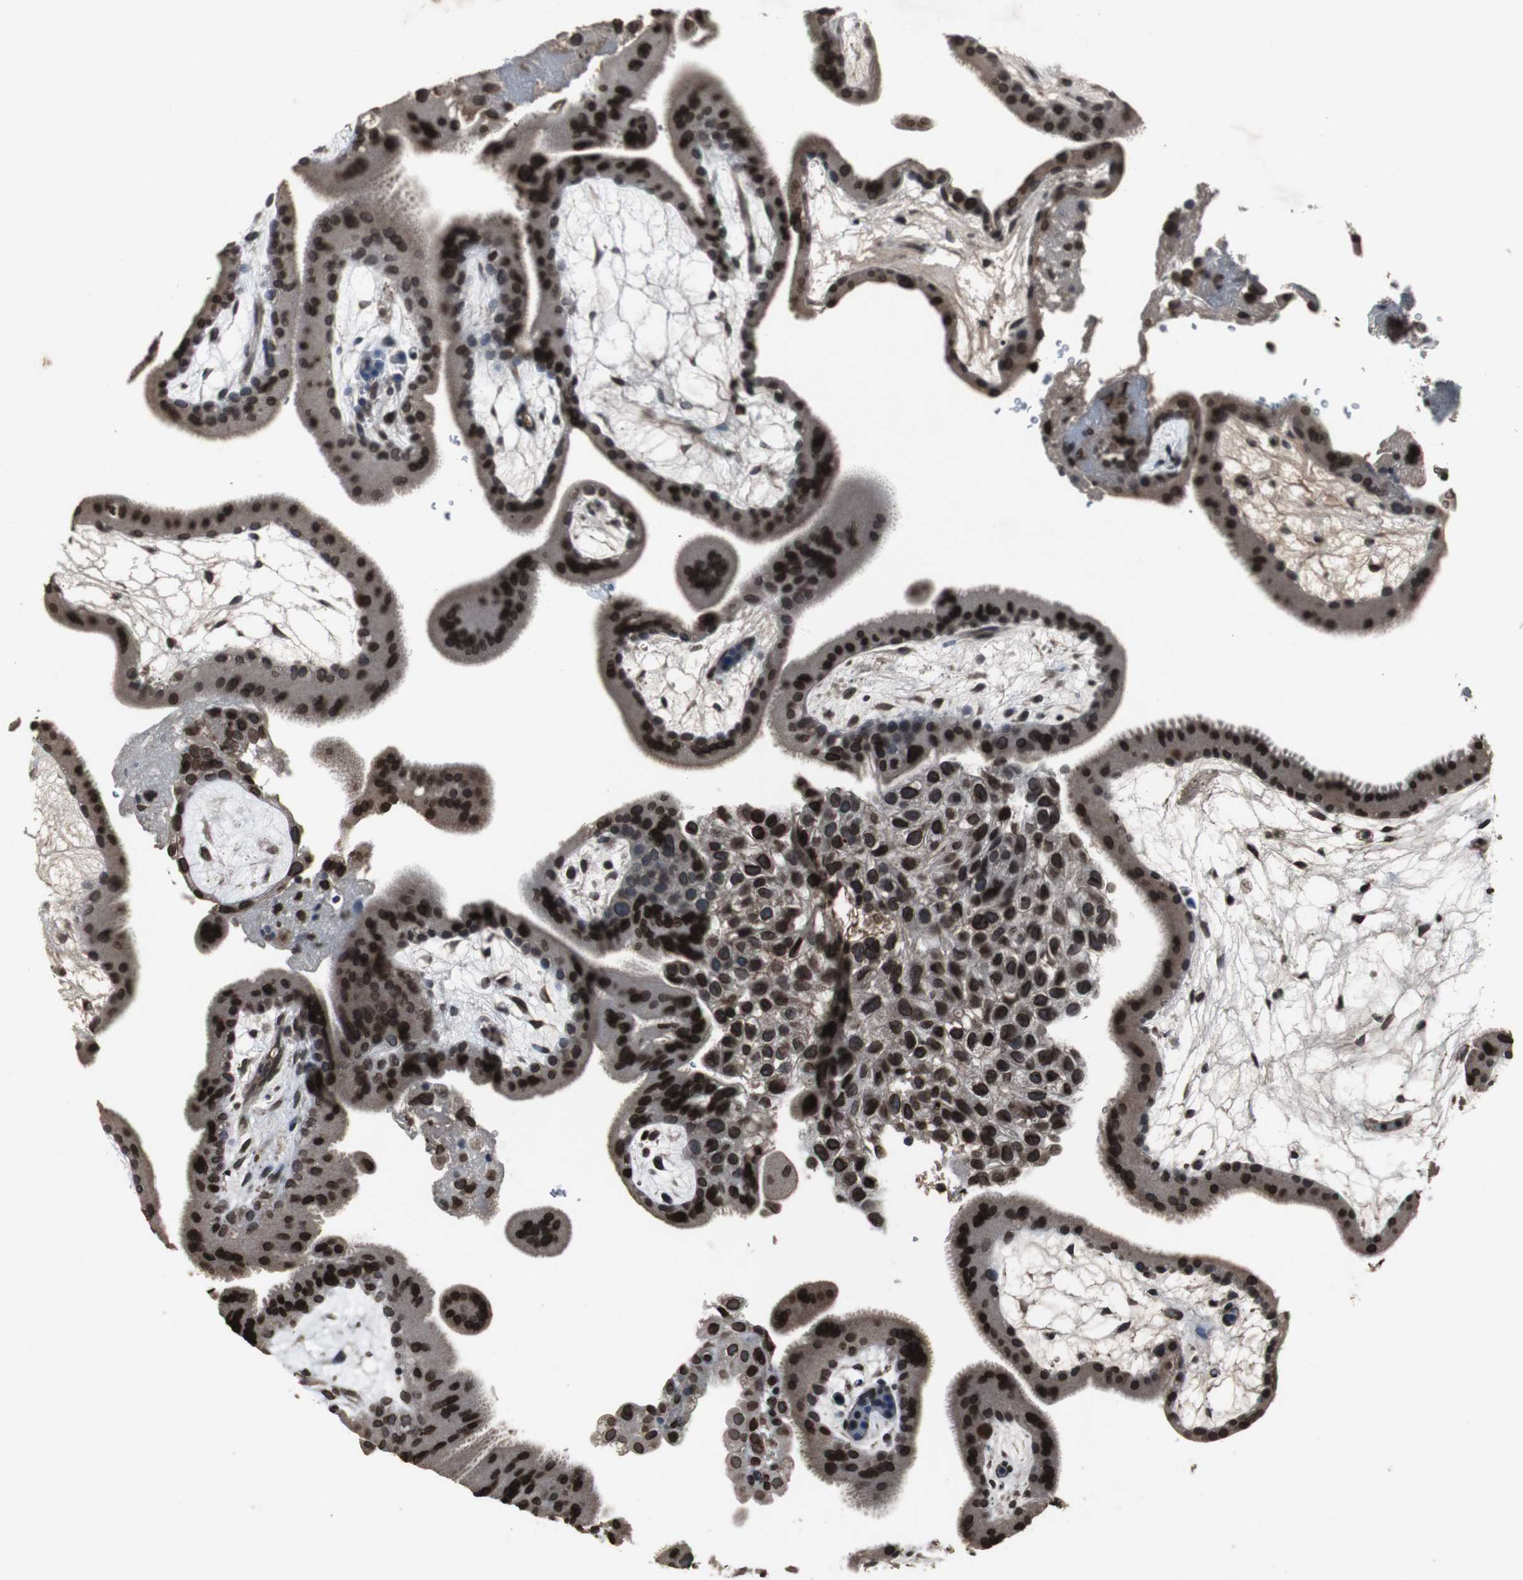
{"staining": {"intensity": "strong", "quantity": ">75%", "location": "cytoplasmic/membranous,nuclear"}, "tissue": "placenta", "cell_type": "Decidual cells", "image_type": "normal", "snomed": [{"axis": "morphology", "description": "Normal tissue, NOS"}, {"axis": "topography", "description": "Placenta"}], "caption": "Decidual cells demonstrate high levels of strong cytoplasmic/membranous,nuclear expression in approximately >75% of cells in benign human placenta. Nuclei are stained in blue.", "gene": "LMNA", "patient": {"sex": "female", "age": 19}}